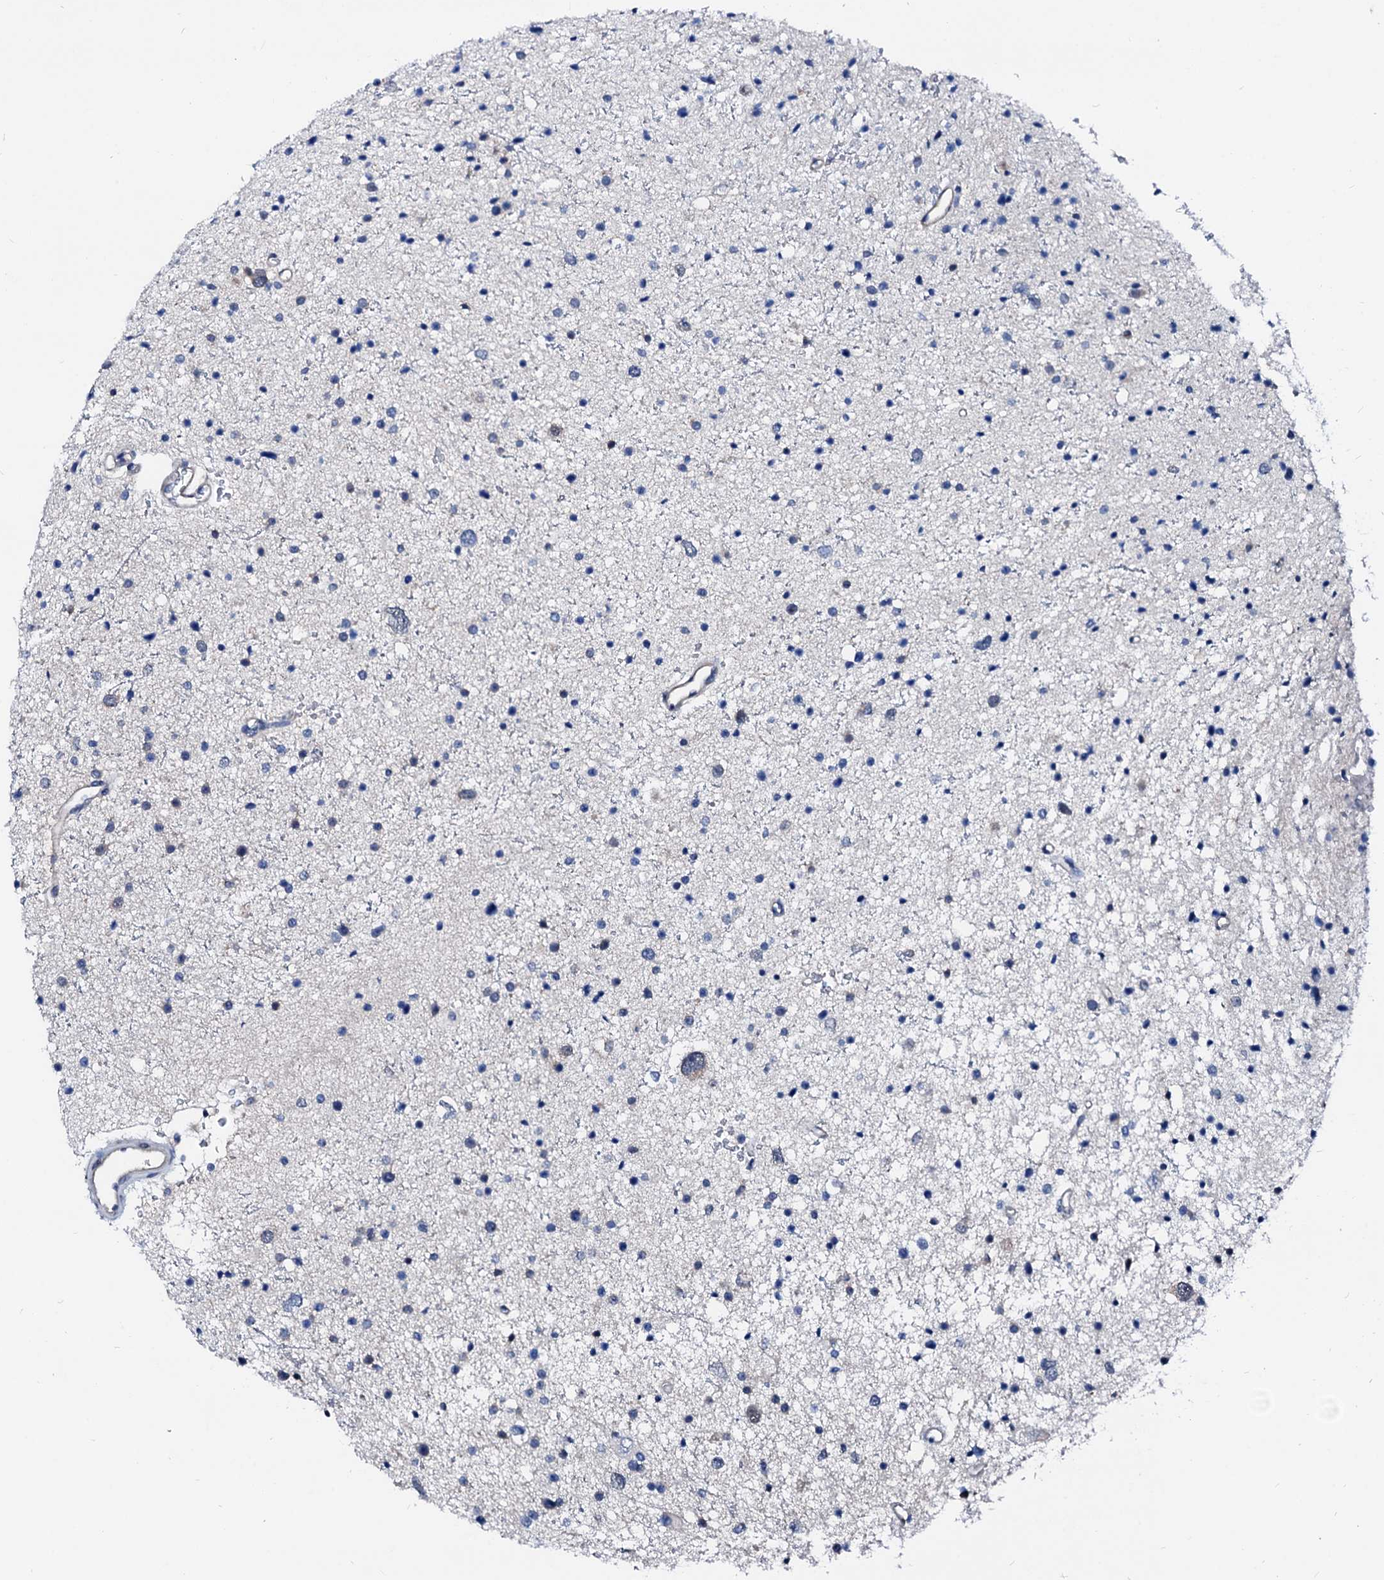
{"staining": {"intensity": "negative", "quantity": "none", "location": "none"}, "tissue": "glioma", "cell_type": "Tumor cells", "image_type": "cancer", "snomed": [{"axis": "morphology", "description": "Glioma, malignant, Low grade"}, {"axis": "topography", "description": "Brain"}], "caption": "This is an immunohistochemistry (IHC) histopathology image of human glioma. There is no positivity in tumor cells.", "gene": "CSN2", "patient": {"sex": "female", "age": 37}}